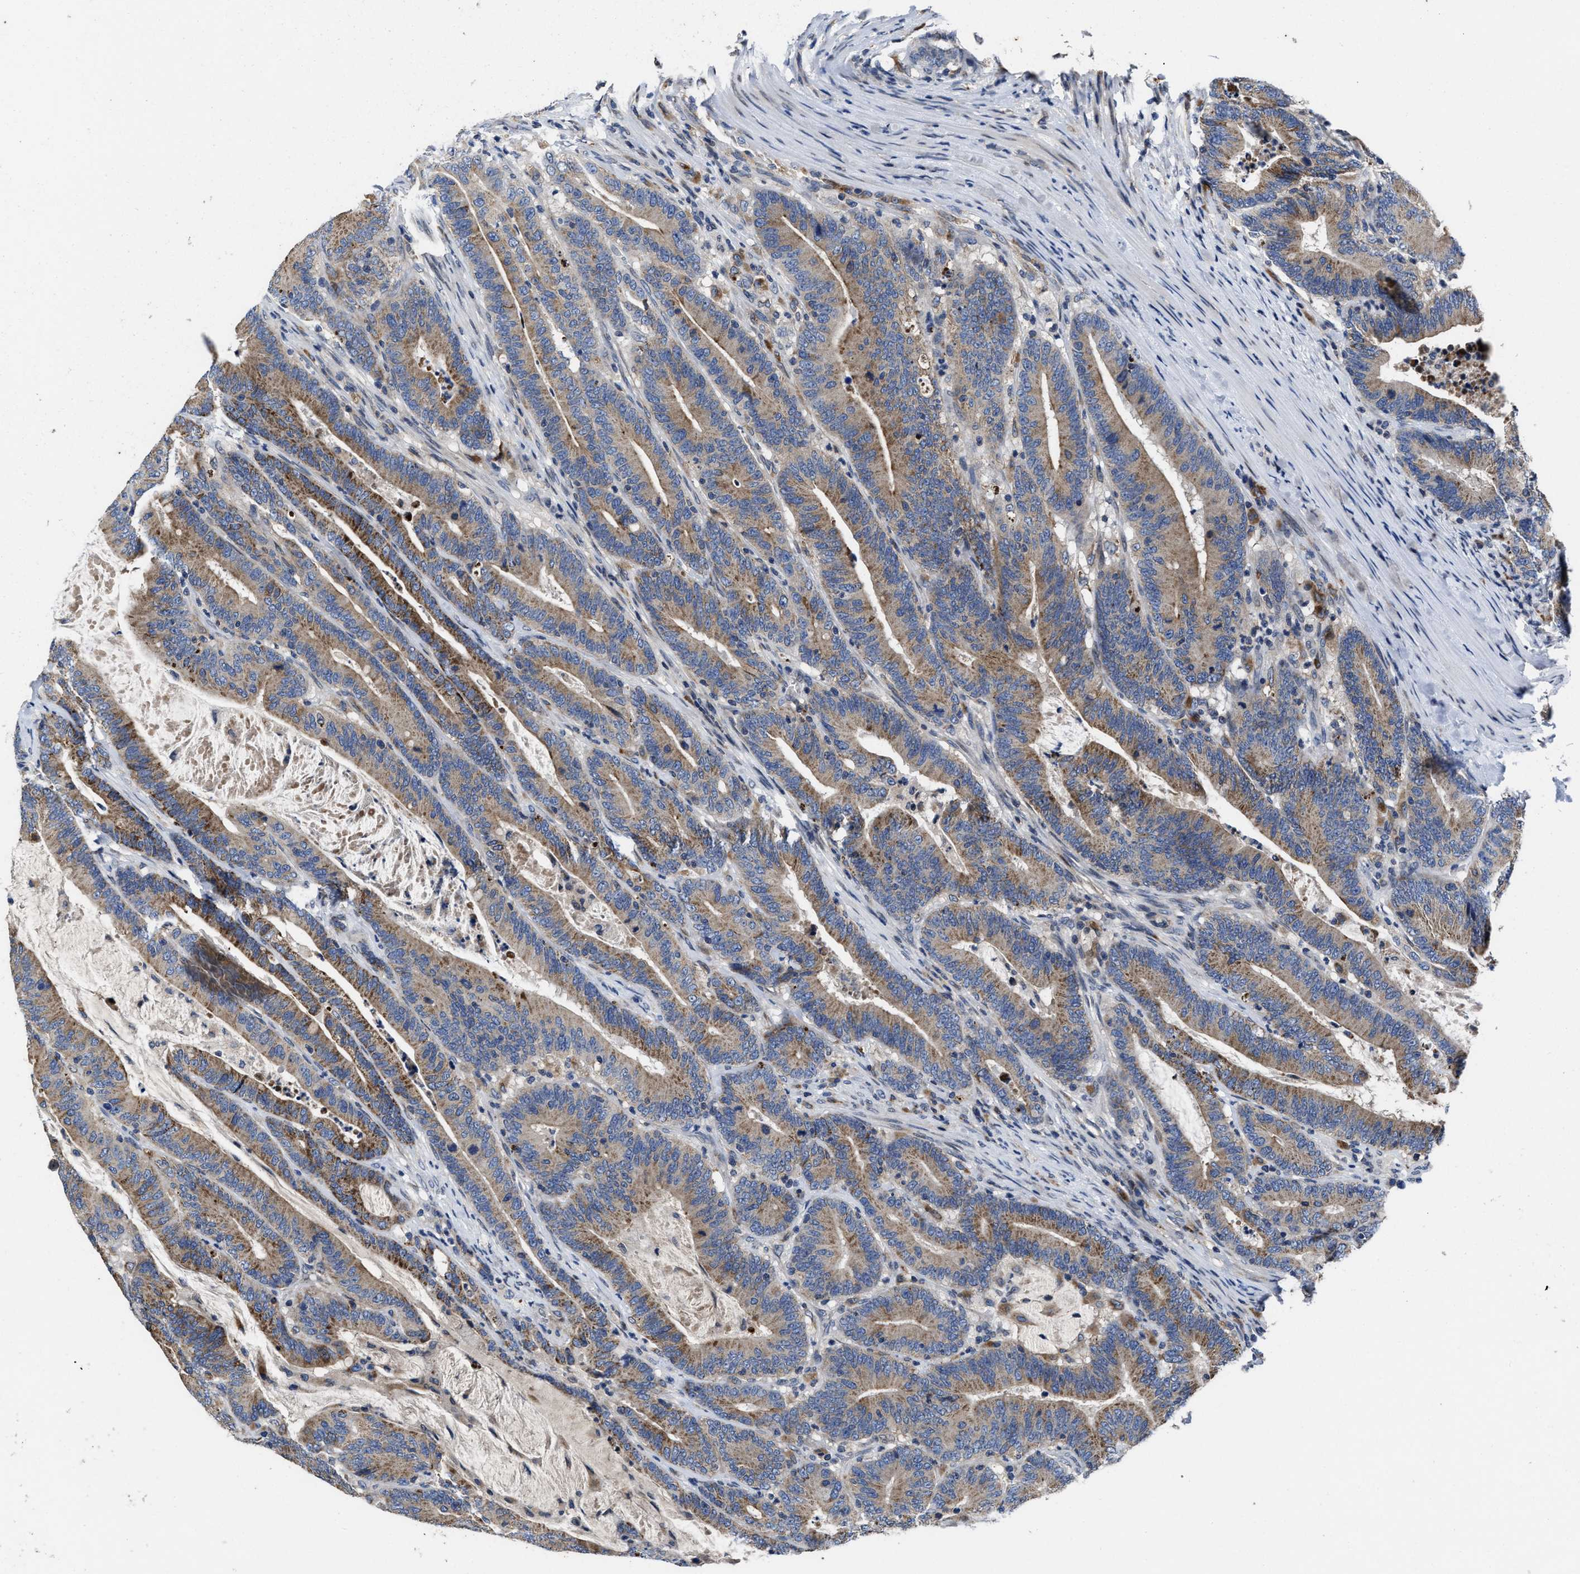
{"staining": {"intensity": "moderate", "quantity": ">75%", "location": "cytoplasmic/membranous"}, "tissue": "colorectal cancer", "cell_type": "Tumor cells", "image_type": "cancer", "snomed": [{"axis": "morphology", "description": "Adenocarcinoma, NOS"}, {"axis": "topography", "description": "Colon"}], "caption": "Human colorectal cancer (adenocarcinoma) stained with a brown dye demonstrates moderate cytoplasmic/membranous positive expression in about >75% of tumor cells.", "gene": "CACNA1D", "patient": {"sex": "female", "age": 66}}